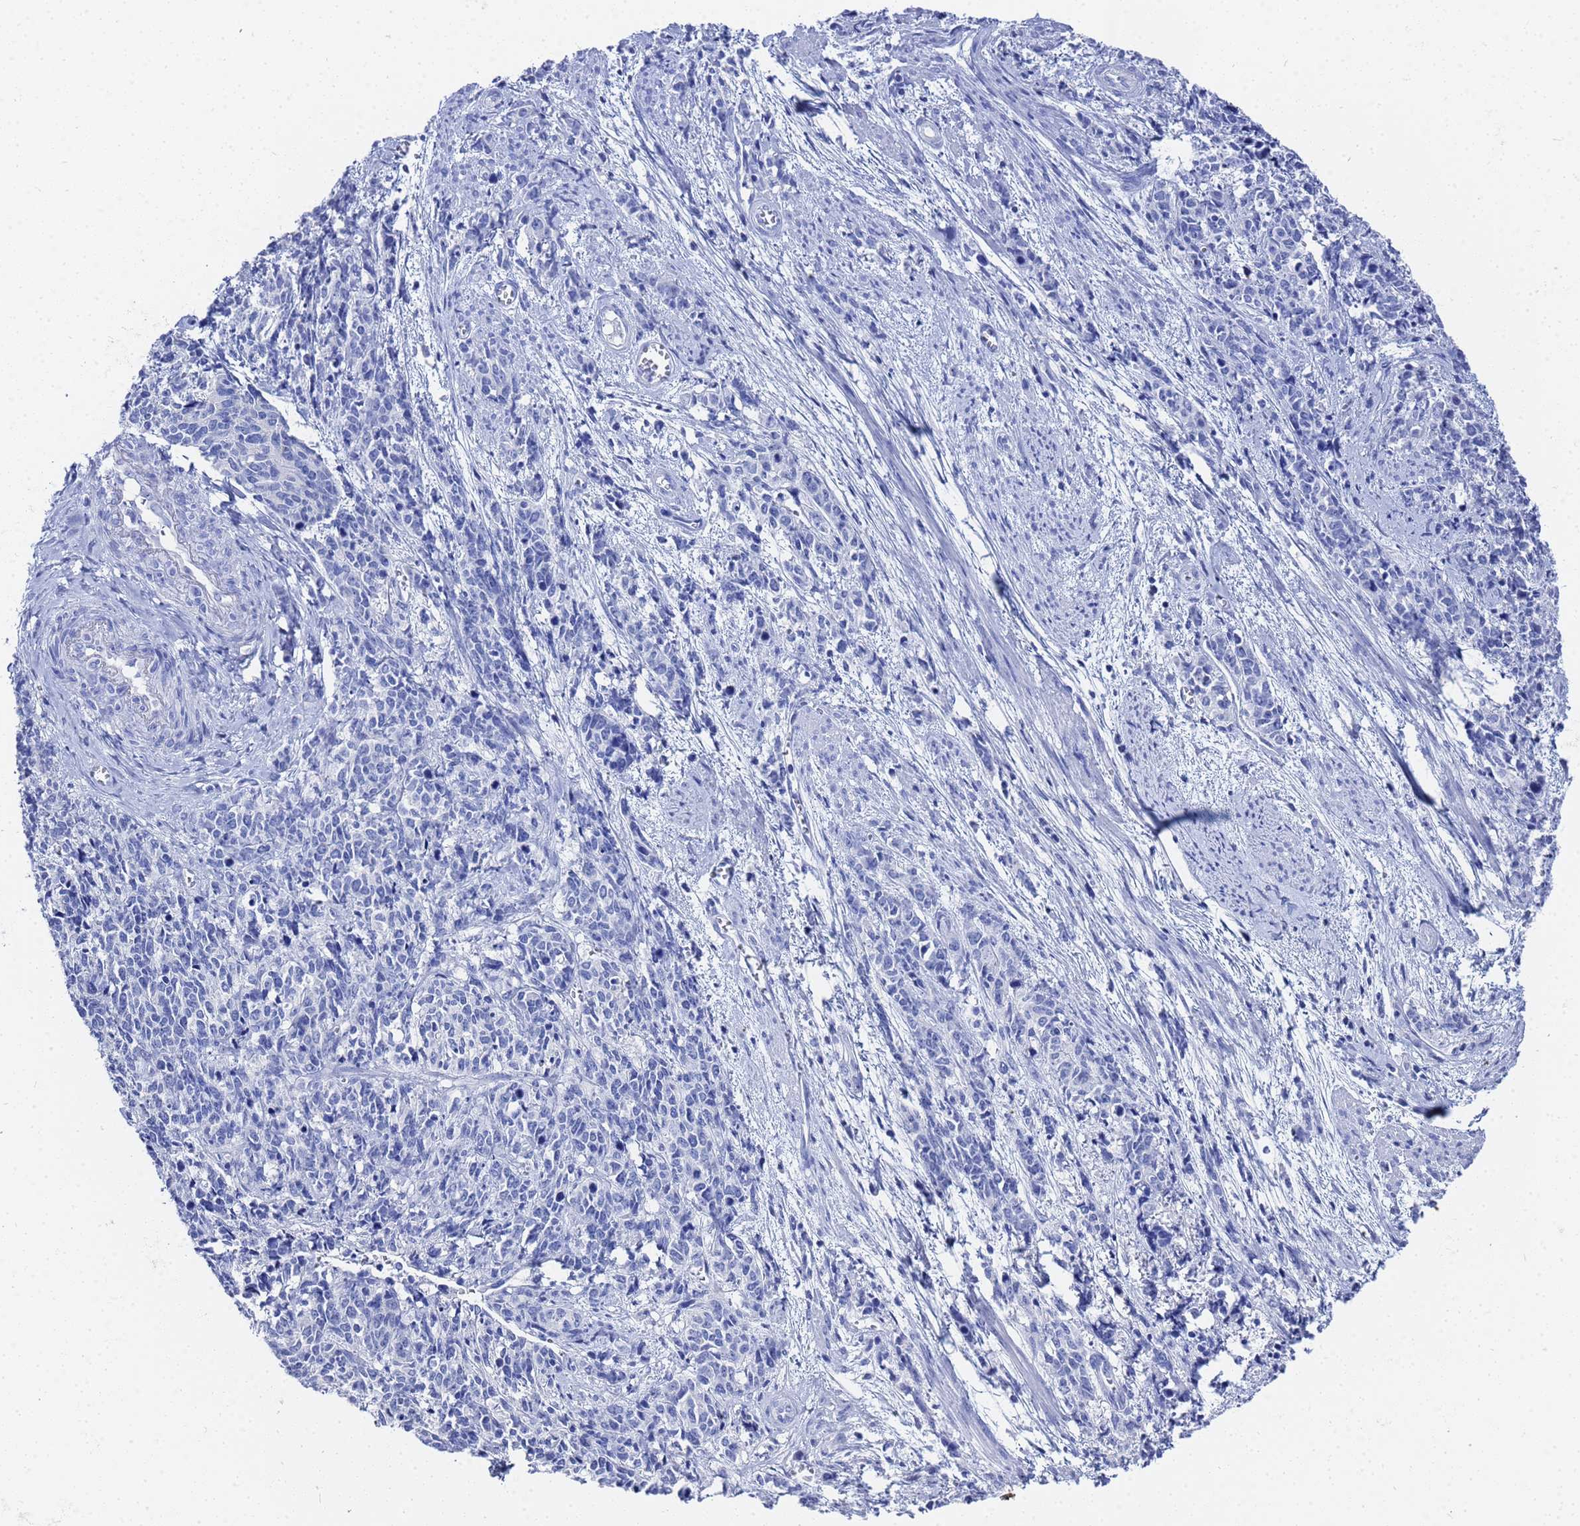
{"staining": {"intensity": "negative", "quantity": "none", "location": "none"}, "tissue": "cervical cancer", "cell_type": "Tumor cells", "image_type": "cancer", "snomed": [{"axis": "morphology", "description": "Squamous cell carcinoma, NOS"}, {"axis": "topography", "description": "Cervix"}], "caption": "Cervical cancer (squamous cell carcinoma) stained for a protein using immunohistochemistry (IHC) shows no positivity tumor cells.", "gene": "GGT1", "patient": {"sex": "female", "age": 60}}